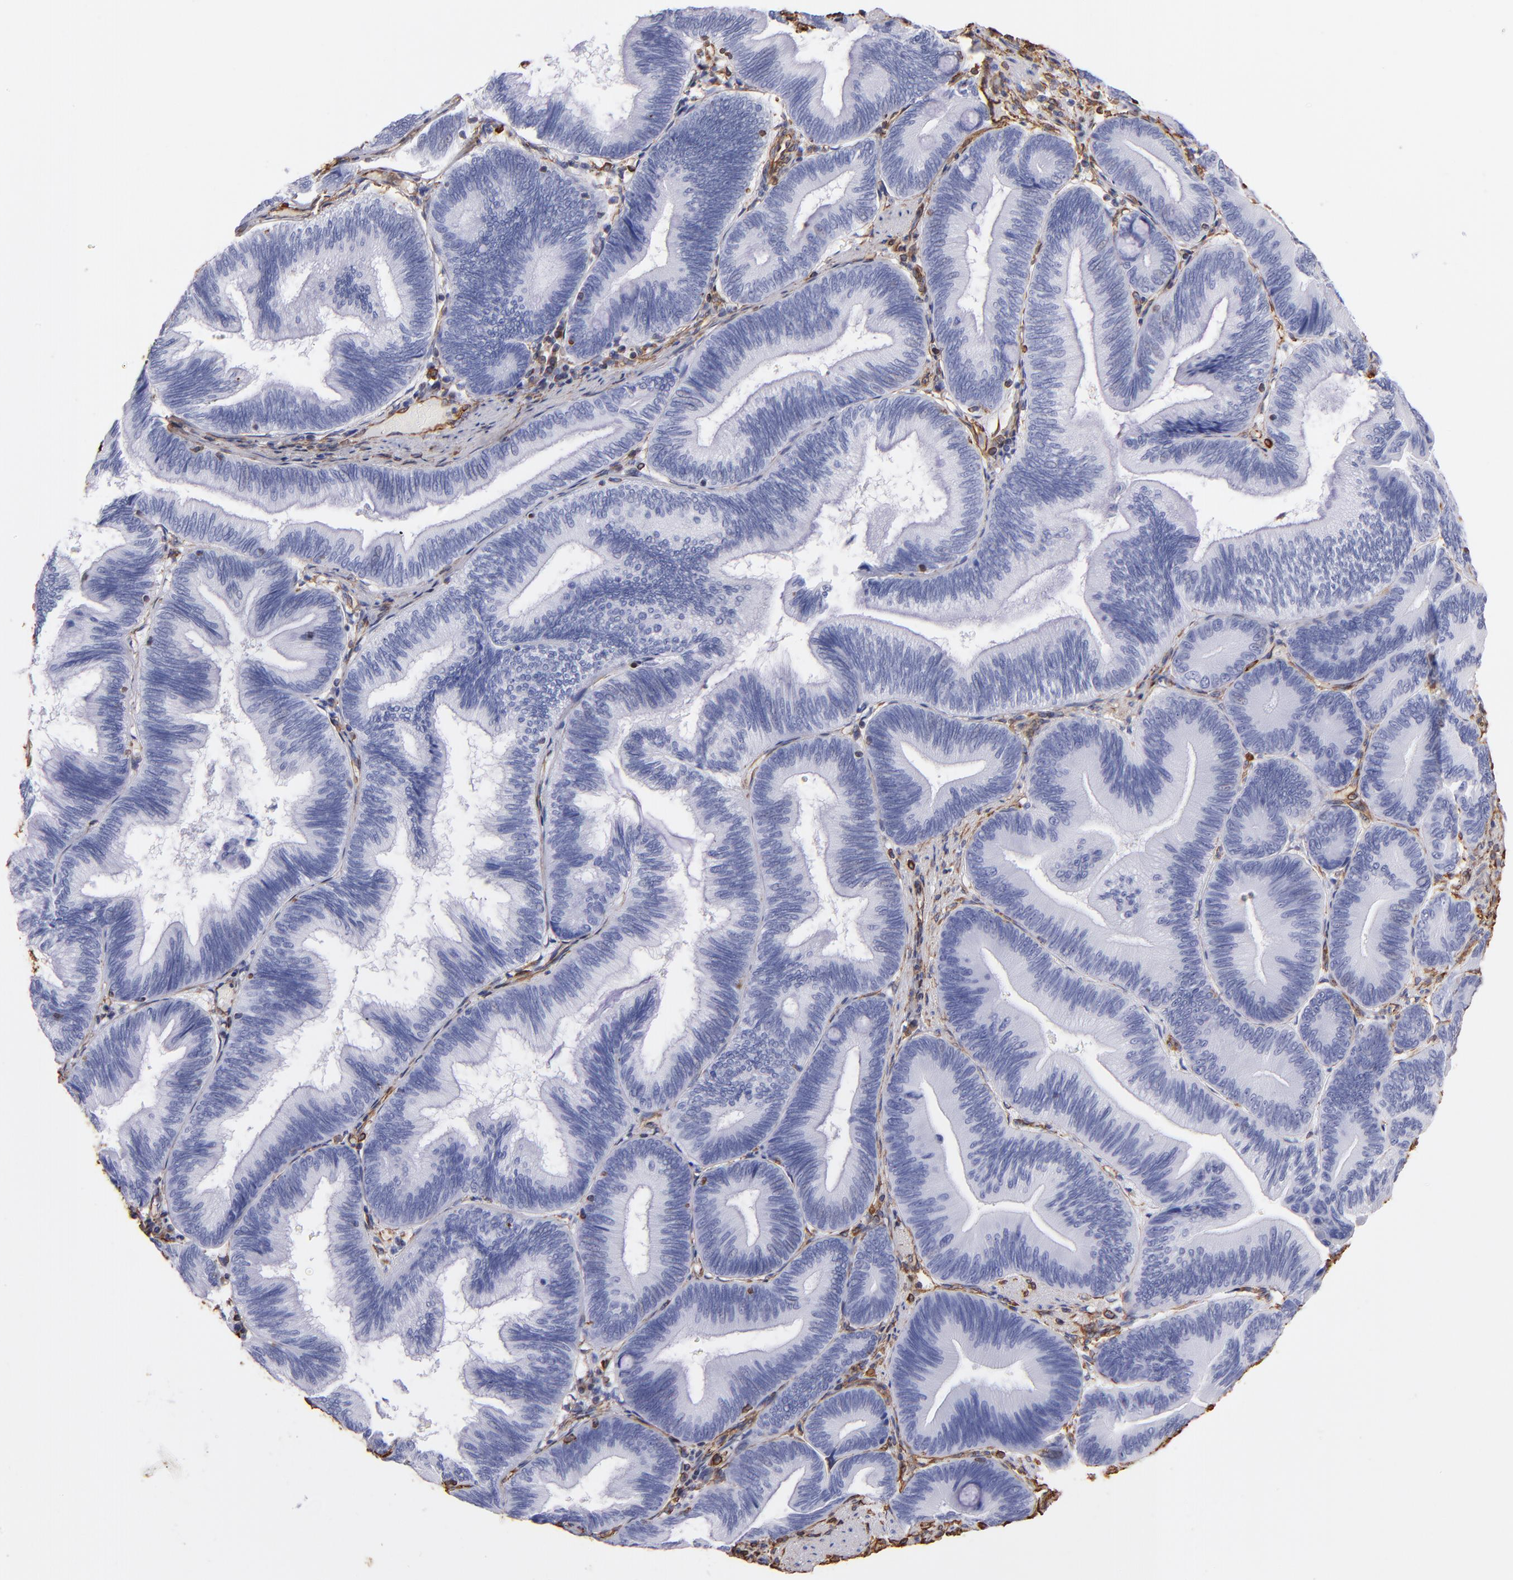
{"staining": {"intensity": "negative", "quantity": "none", "location": "none"}, "tissue": "pancreatic cancer", "cell_type": "Tumor cells", "image_type": "cancer", "snomed": [{"axis": "morphology", "description": "Adenocarcinoma, NOS"}, {"axis": "topography", "description": "Pancreas"}], "caption": "Immunohistochemistry micrograph of neoplastic tissue: human pancreatic adenocarcinoma stained with DAB demonstrates no significant protein staining in tumor cells.", "gene": "VIM", "patient": {"sex": "male", "age": 82}}